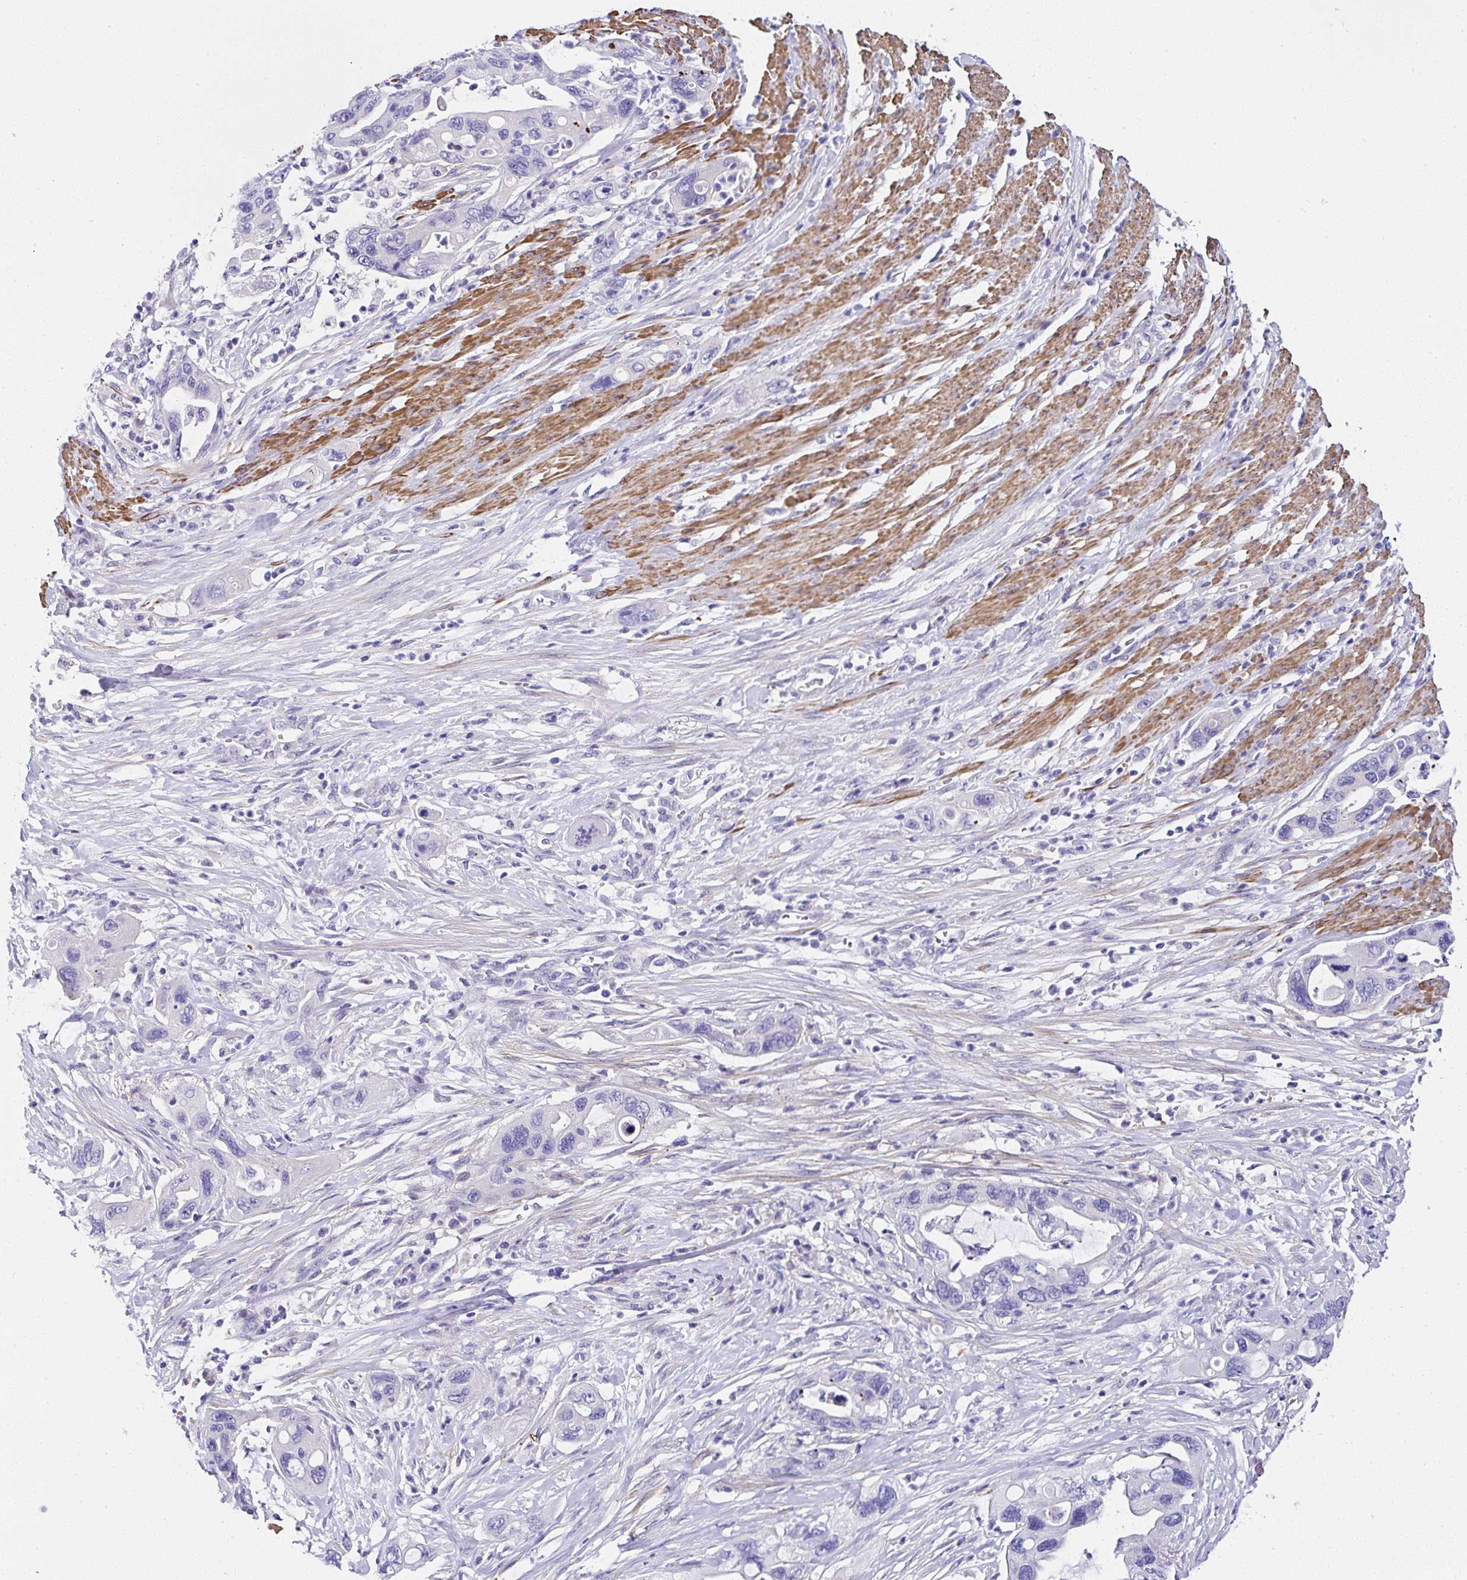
{"staining": {"intensity": "negative", "quantity": "none", "location": "none"}, "tissue": "pancreatic cancer", "cell_type": "Tumor cells", "image_type": "cancer", "snomed": [{"axis": "morphology", "description": "Adenocarcinoma, NOS"}, {"axis": "topography", "description": "Pancreas"}], "caption": "Immunohistochemistry (IHC) of adenocarcinoma (pancreatic) exhibits no positivity in tumor cells.", "gene": "PPFIA4", "patient": {"sex": "female", "age": 71}}